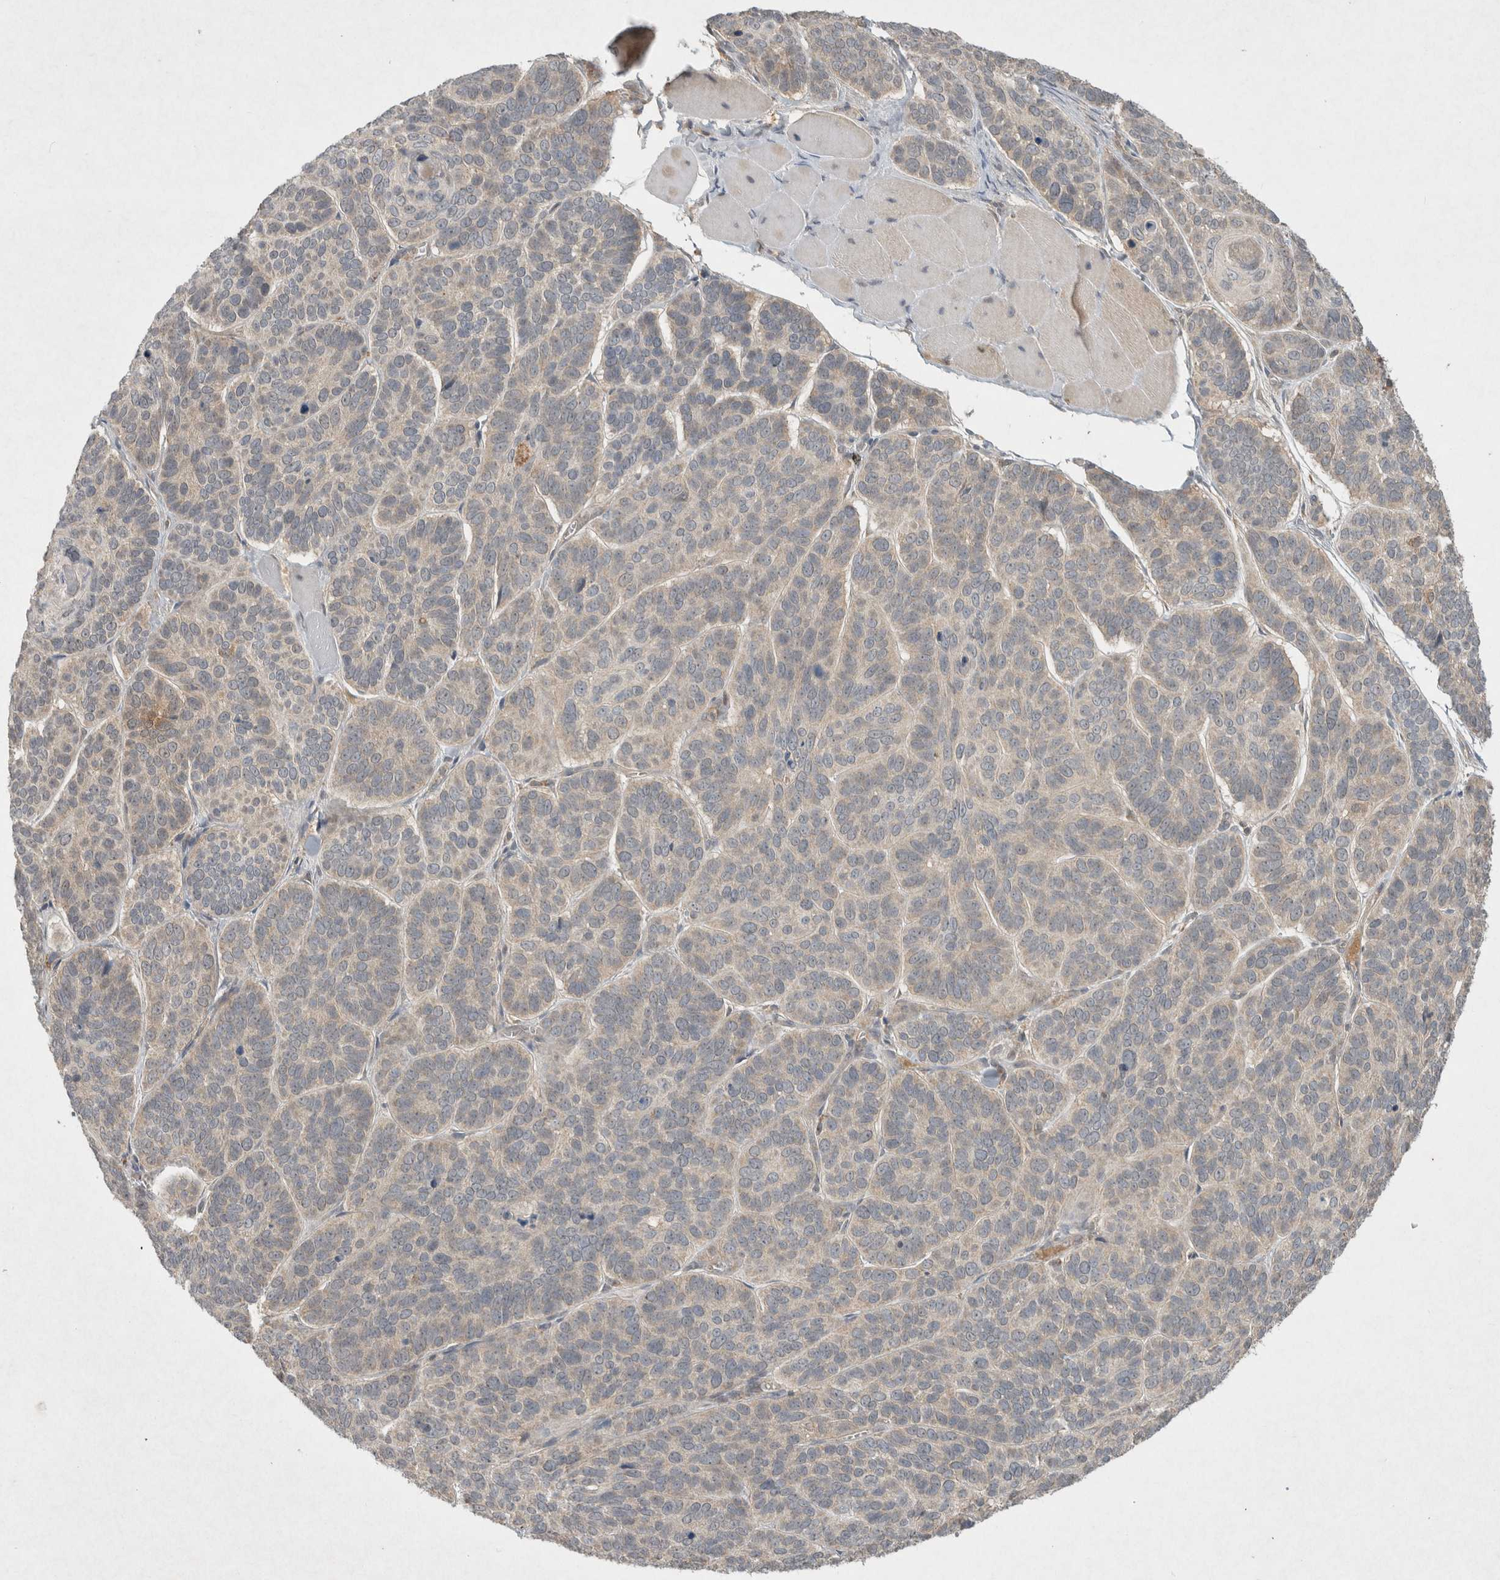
{"staining": {"intensity": "weak", "quantity": "<25%", "location": "cytoplasmic/membranous"}, "tissue": "skin cancer", "cell_type": "Tumor cells", "image_type": "cancer", "snomed": [{"axis": "morphology", "description": "Basal cell carcinoma"}, {"axis": "topography", "description": "Skin"}], "caption": "Immunohistochemical staining of human basal cell carcinoma (skin) shows no significant expression in tumor cells.", "gene": "LOXL2", "patient": {"sex": "male", "age": 62}}